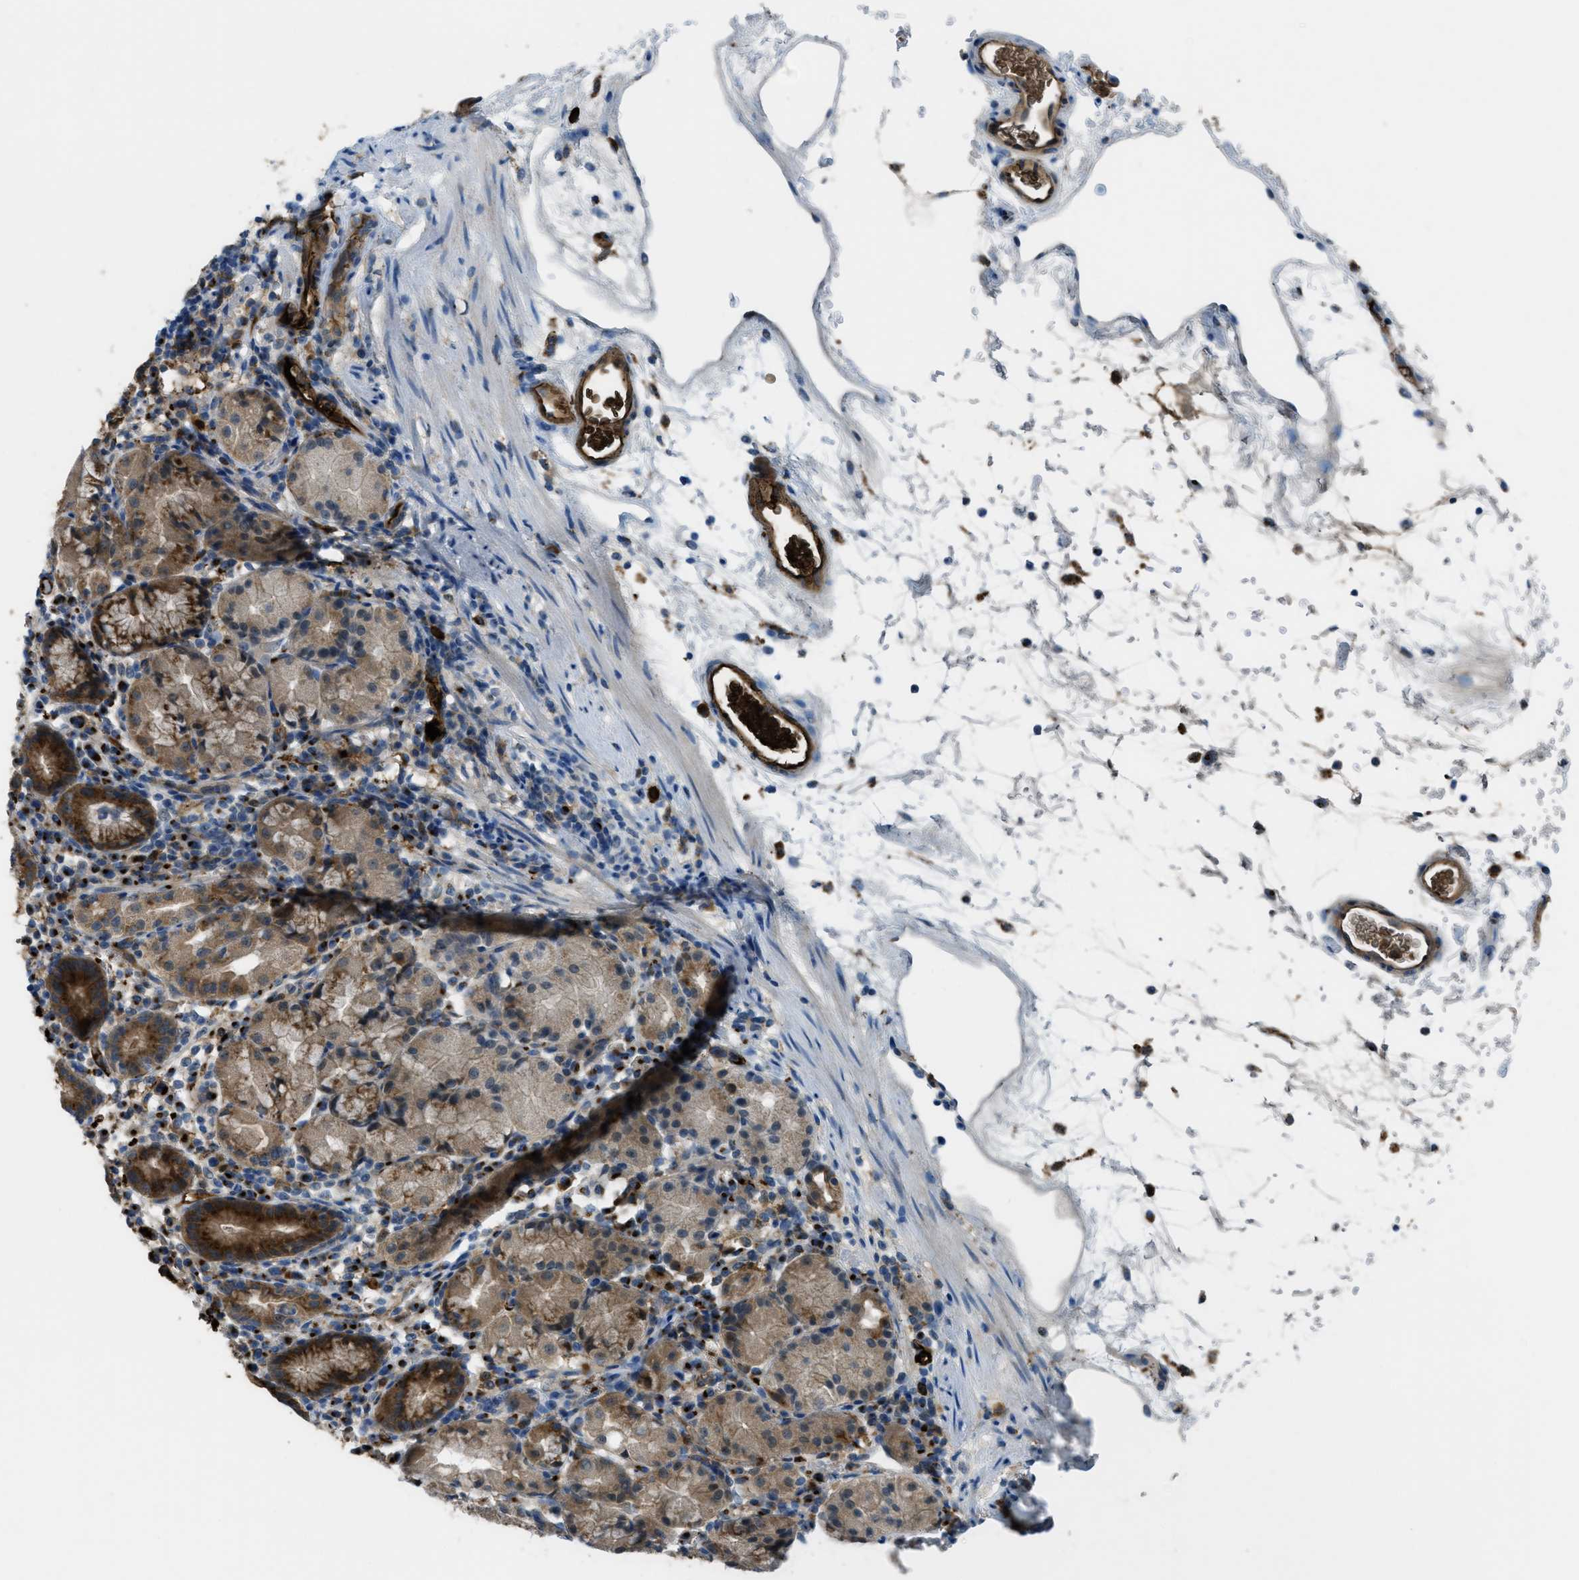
{"staining": {"intensity": "strong", "quantity": "<25%", "location": "cytoplasmic/membranous"}, "tissue": "stomach", "cell_type": "Glandular cells", "image_type": "normal", "snomed": [{"axis": "morphology", "description": "Normal tissue, NOS"}, {"axis": "topography", "description": "Stomach"}, {"axis": "topography", "description": "Stomach, lower"}], "caption": "Brown immunohistochemical staining in benign human stomach displays strong cytoplasmic/membranous positivity in about <25% of glandular cells. The staining is performed using DAB brown chromogen to label protein expression. The nuclei are counter-stained blue using hematoxylin.", "gene": "TRIM59", "patient": {"sex": "female", "age": 75}}